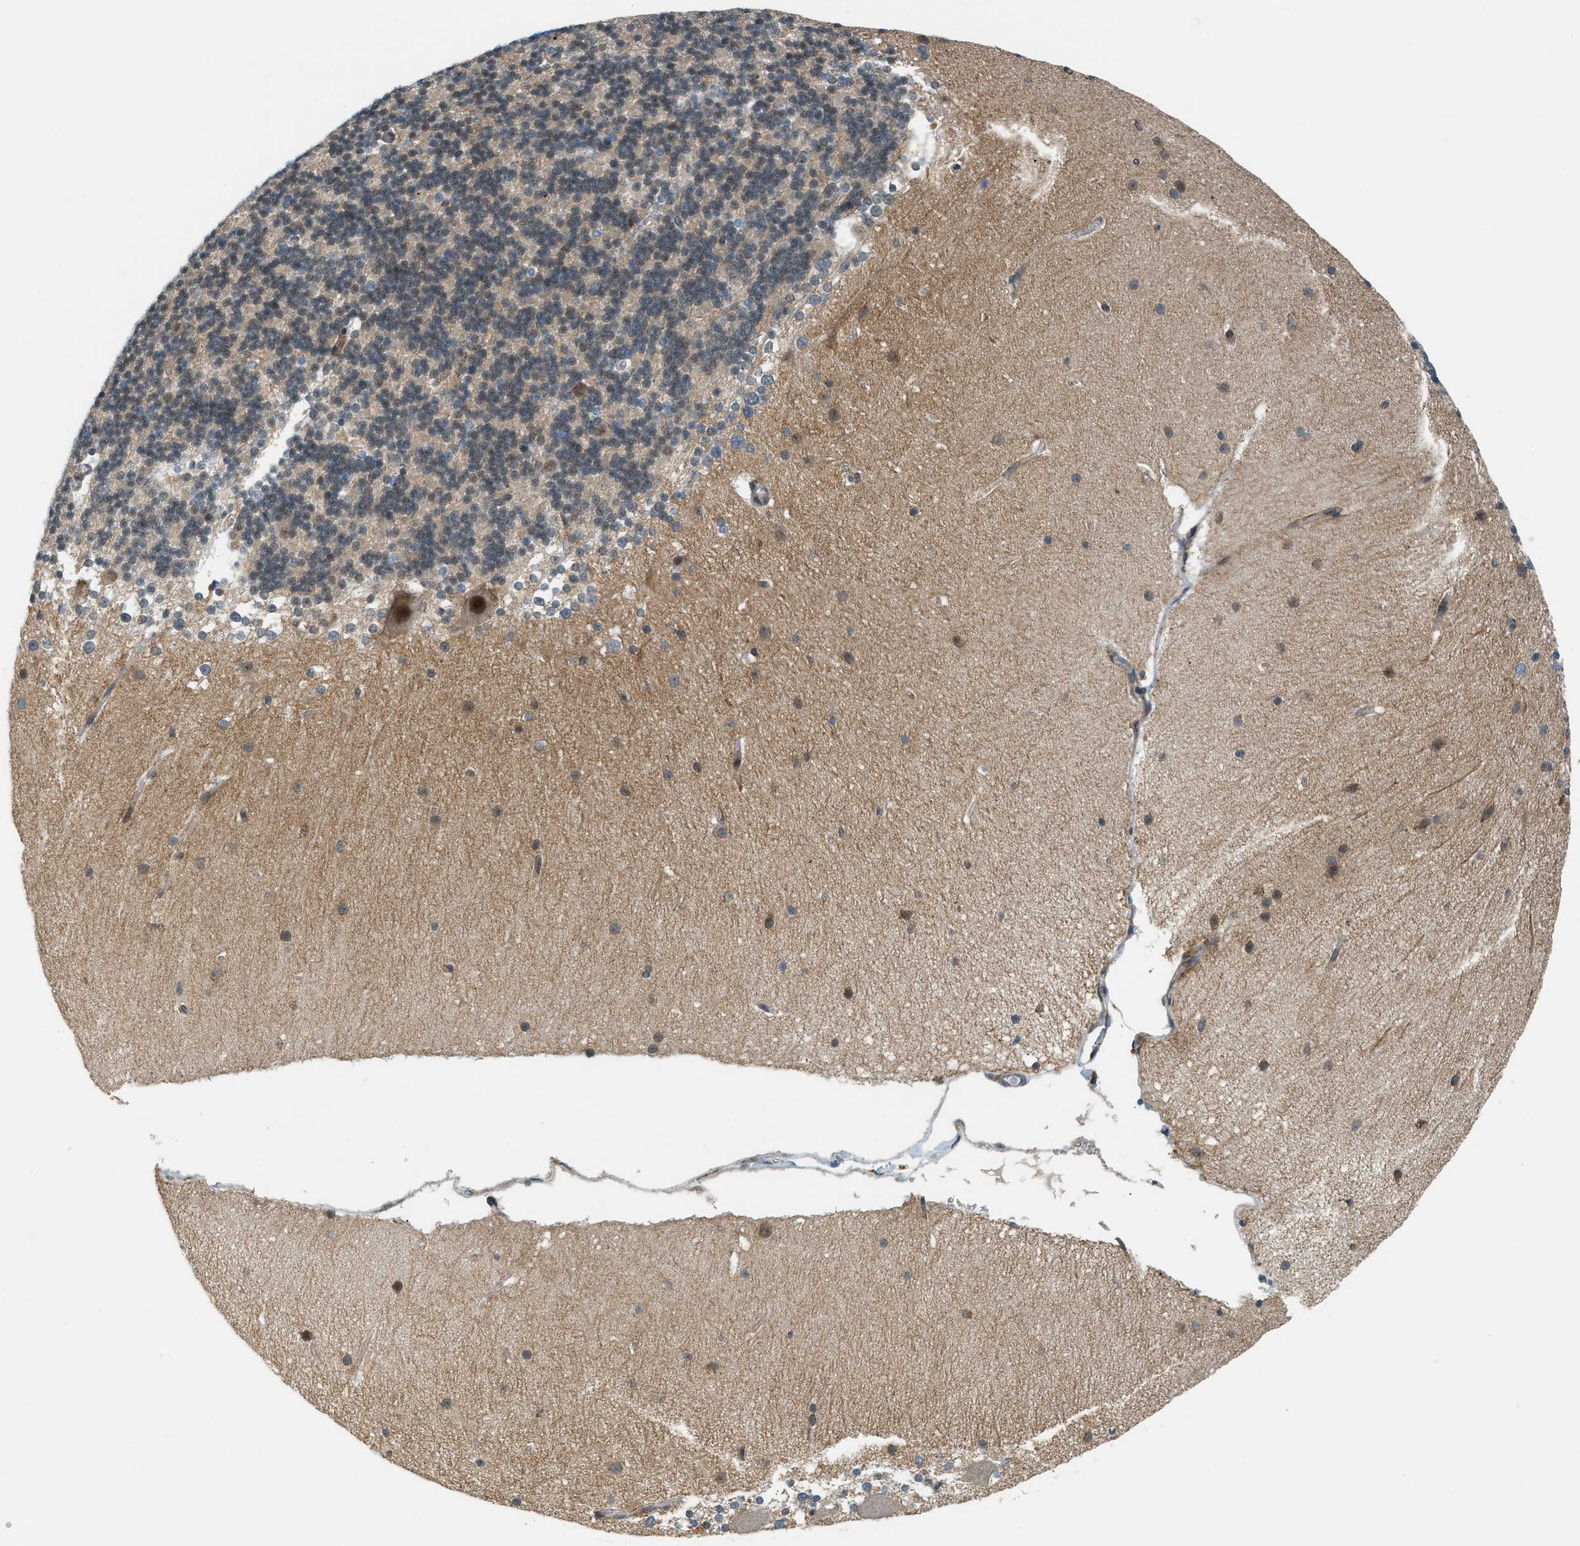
{"staining": {"intensity": "weak", "quantity": "25%-75%", "location": "cytoplasmic/membranous"}, "tissue": "cerebellum", "cell_type": "Cells in granular layer", "image_type": "normal", "snomed": [{"axis": "morphology", "description": "Normal tissue, NOS"}, {"axis": "topography", "description": "Cerebellum"}], "caption": "Protein expression by immunohistochemistry displays weak cytoplasmic/membranous expression in about 25%-75% of cells in granular layer in benign cerebellum.", "gene": "SEMA4D", "patient": {"sex": "female", "age": 19}}